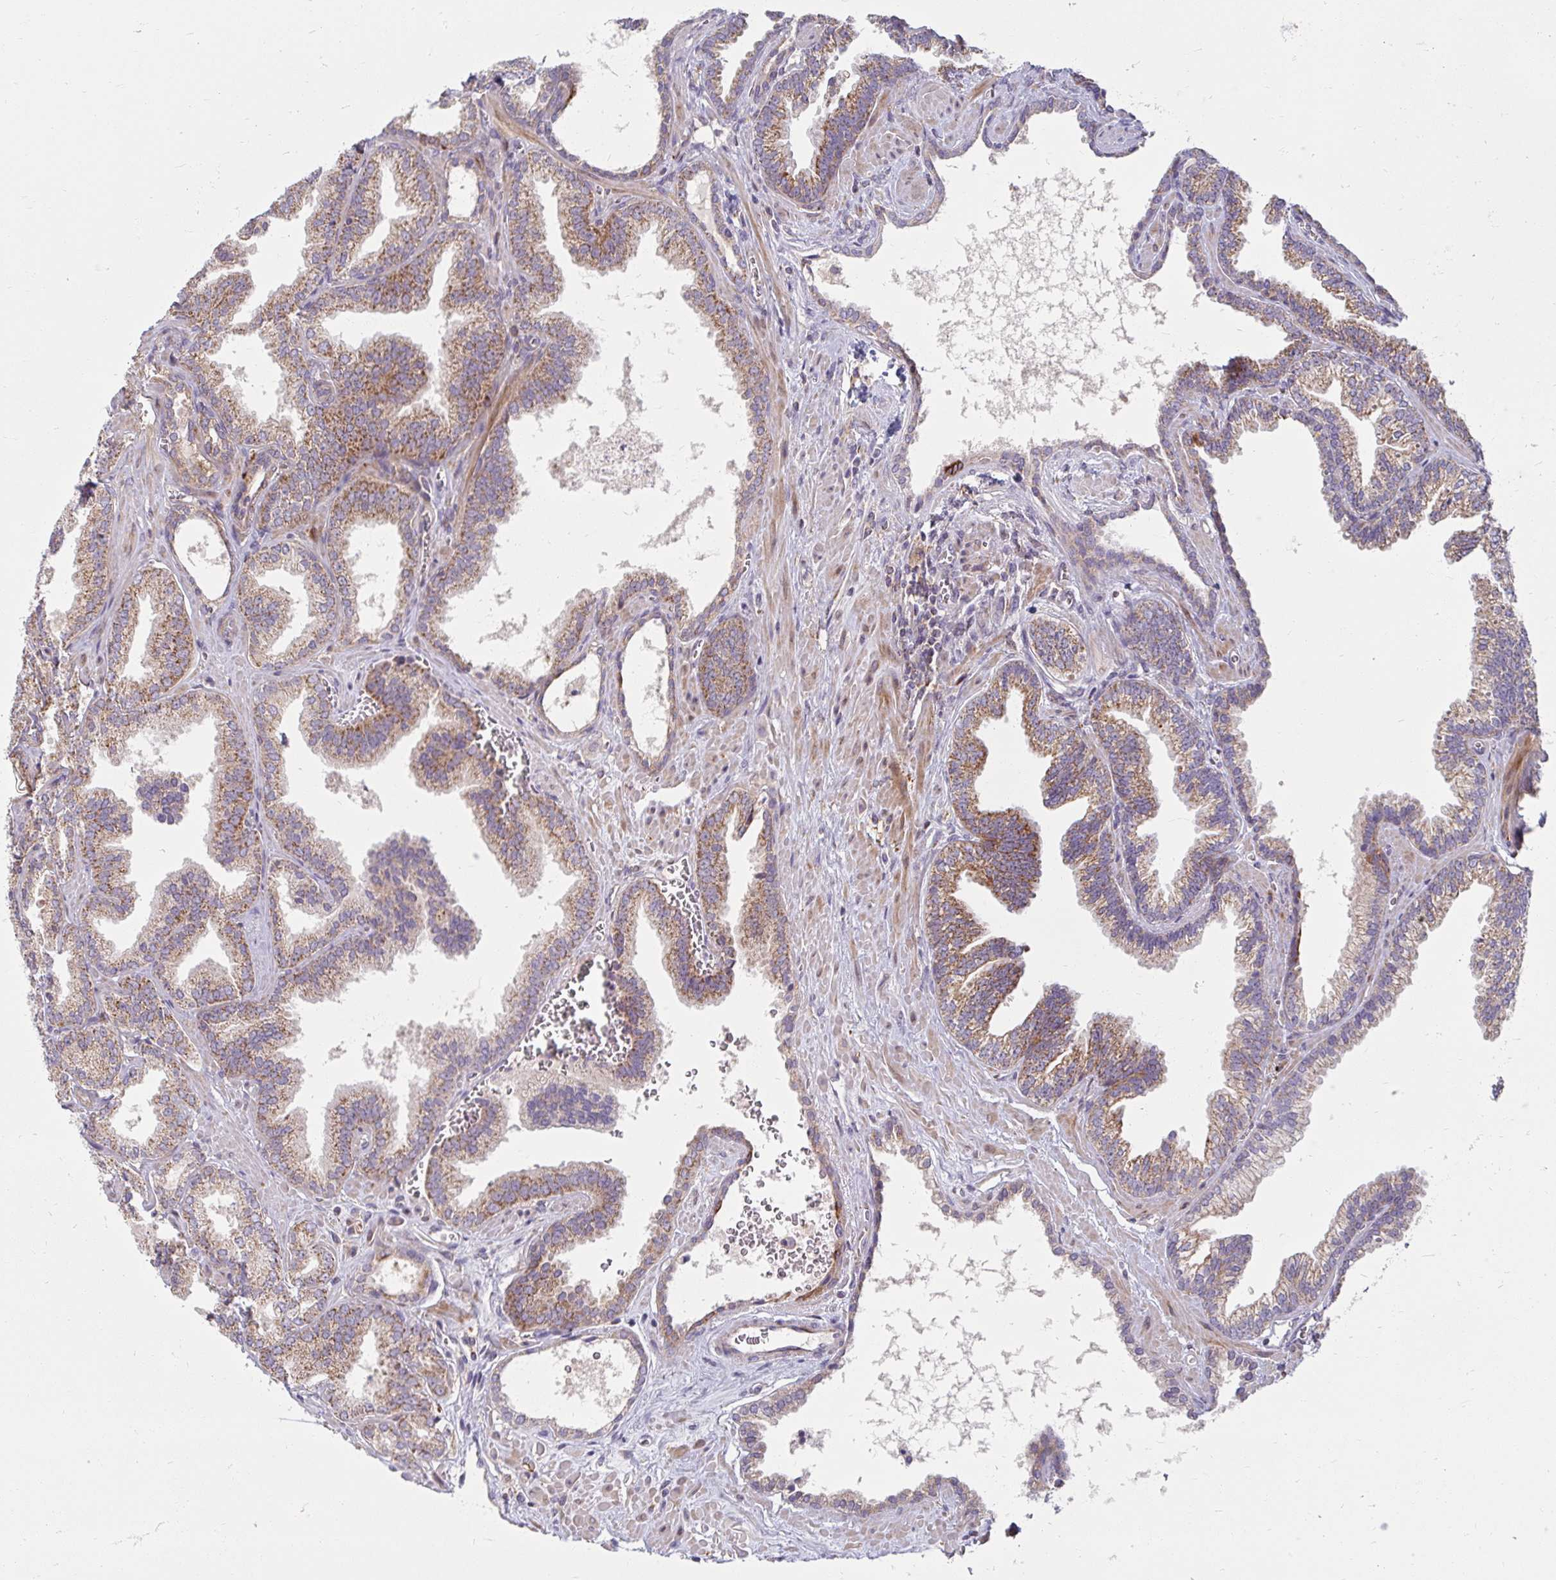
{"staining": {"intensity": "moderate", "quantity": ">75%", "location": "cytoplasmic/membranous"}, "tissue": "prostate cancer", "cell_type": "Tumor cells", "image_type": "cancer", "snomed": [{"axis": "morphology", "description": "Adenocarcinoma, High grade"}, {"axis": "topography", "description": "Prostate"}], "caption": "High-magnification brightfield microscopy of high-grade adenocarcinoma (prostate) stained with DAB (3,3'-diaminobenzidine) (brown) and counterstained with hematoxylin (blue). tumor cells exhibit moderate cytoplasmic/membranous expression is present in about>75% of cells. (IHC, brightfield microscopy, high magnification).", "gene": "SKP2", "patient": {"sex": "male", "age": 68}}